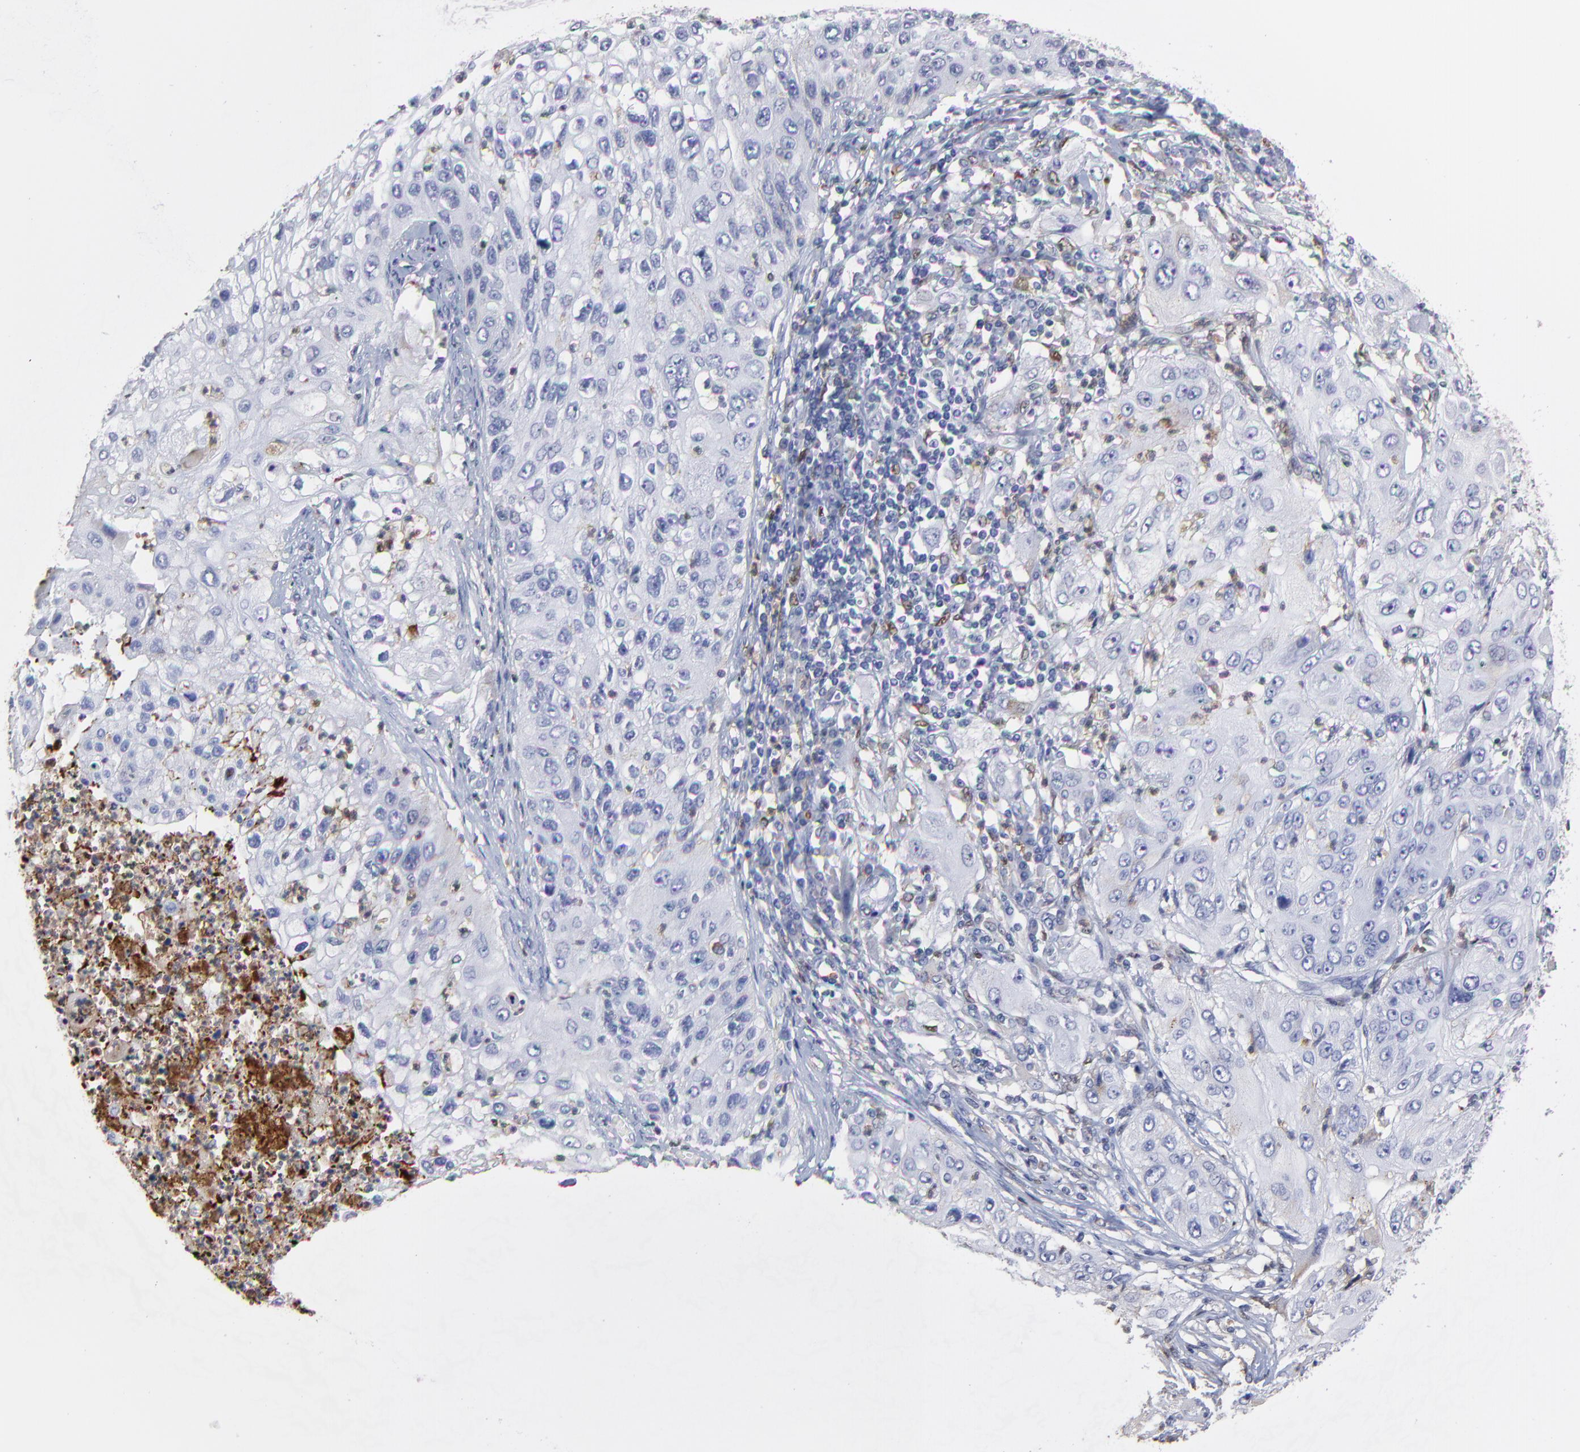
{"staining": {"intensity": "negative", "quantity": "none", "location": "none"}, "tissue": "lung cancer", "cell_type": "Tumor cells", "image_type": "cancer", "snomed": [{"axis": "morphology", "description": "Inflammation, NOS"}, {"axis": "morphology", "description": "Squamous cell carcinoma, NOS"}, {"axis": "topography", "description": "Lymph node"}, {"axis": "topography", "description": "Soft tissue"}, {"axis": "topography", "description": "Lung"}], "caption": "Immunohistochemical staining of human lung cancer demonstrates no significant staining in tumor cells.", "gene": "SMARCA1", "patient": {"sex": "male", "age": 66}}